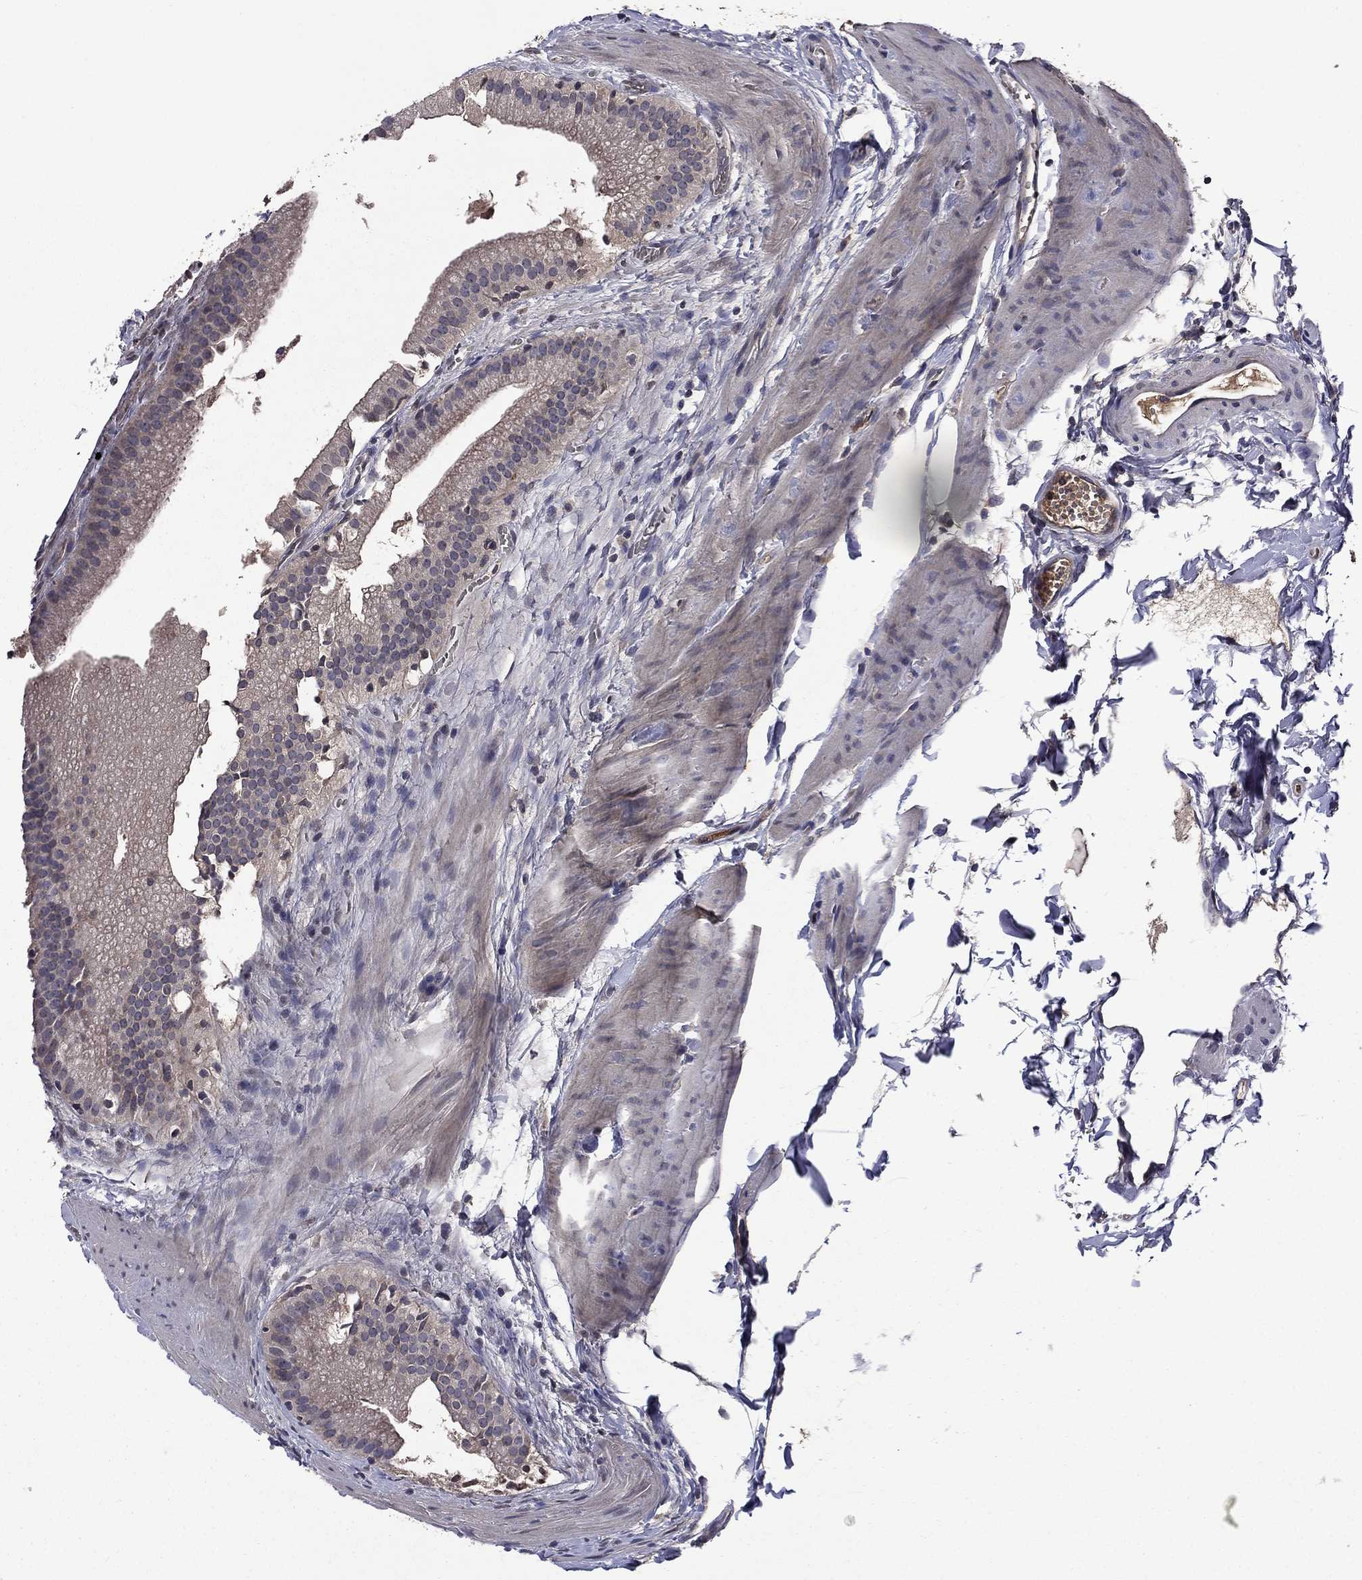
{"staining": {"intensity": "weak", "quantity": "<25%", "location": "cytoplasmic/membranous"}, "tissue": "gallbladder", "cell_type": "Glandular cells", "image_type": "normal", "snomed": [{"axis": "morphology", "description": "Normal tissue, NOS"}, {"axis": "topography", "description": "Gallbladder"}], "caption": "A high-resolution micrograph shows IHC staining of benign gallbladder, which demonstrates no significant expression in glandular cells. (DAB (3,3'-diaminobenzidine) IHC, high magnification).", "gene": "PROS1", "patient": {"sex": "male", "age": 67}}